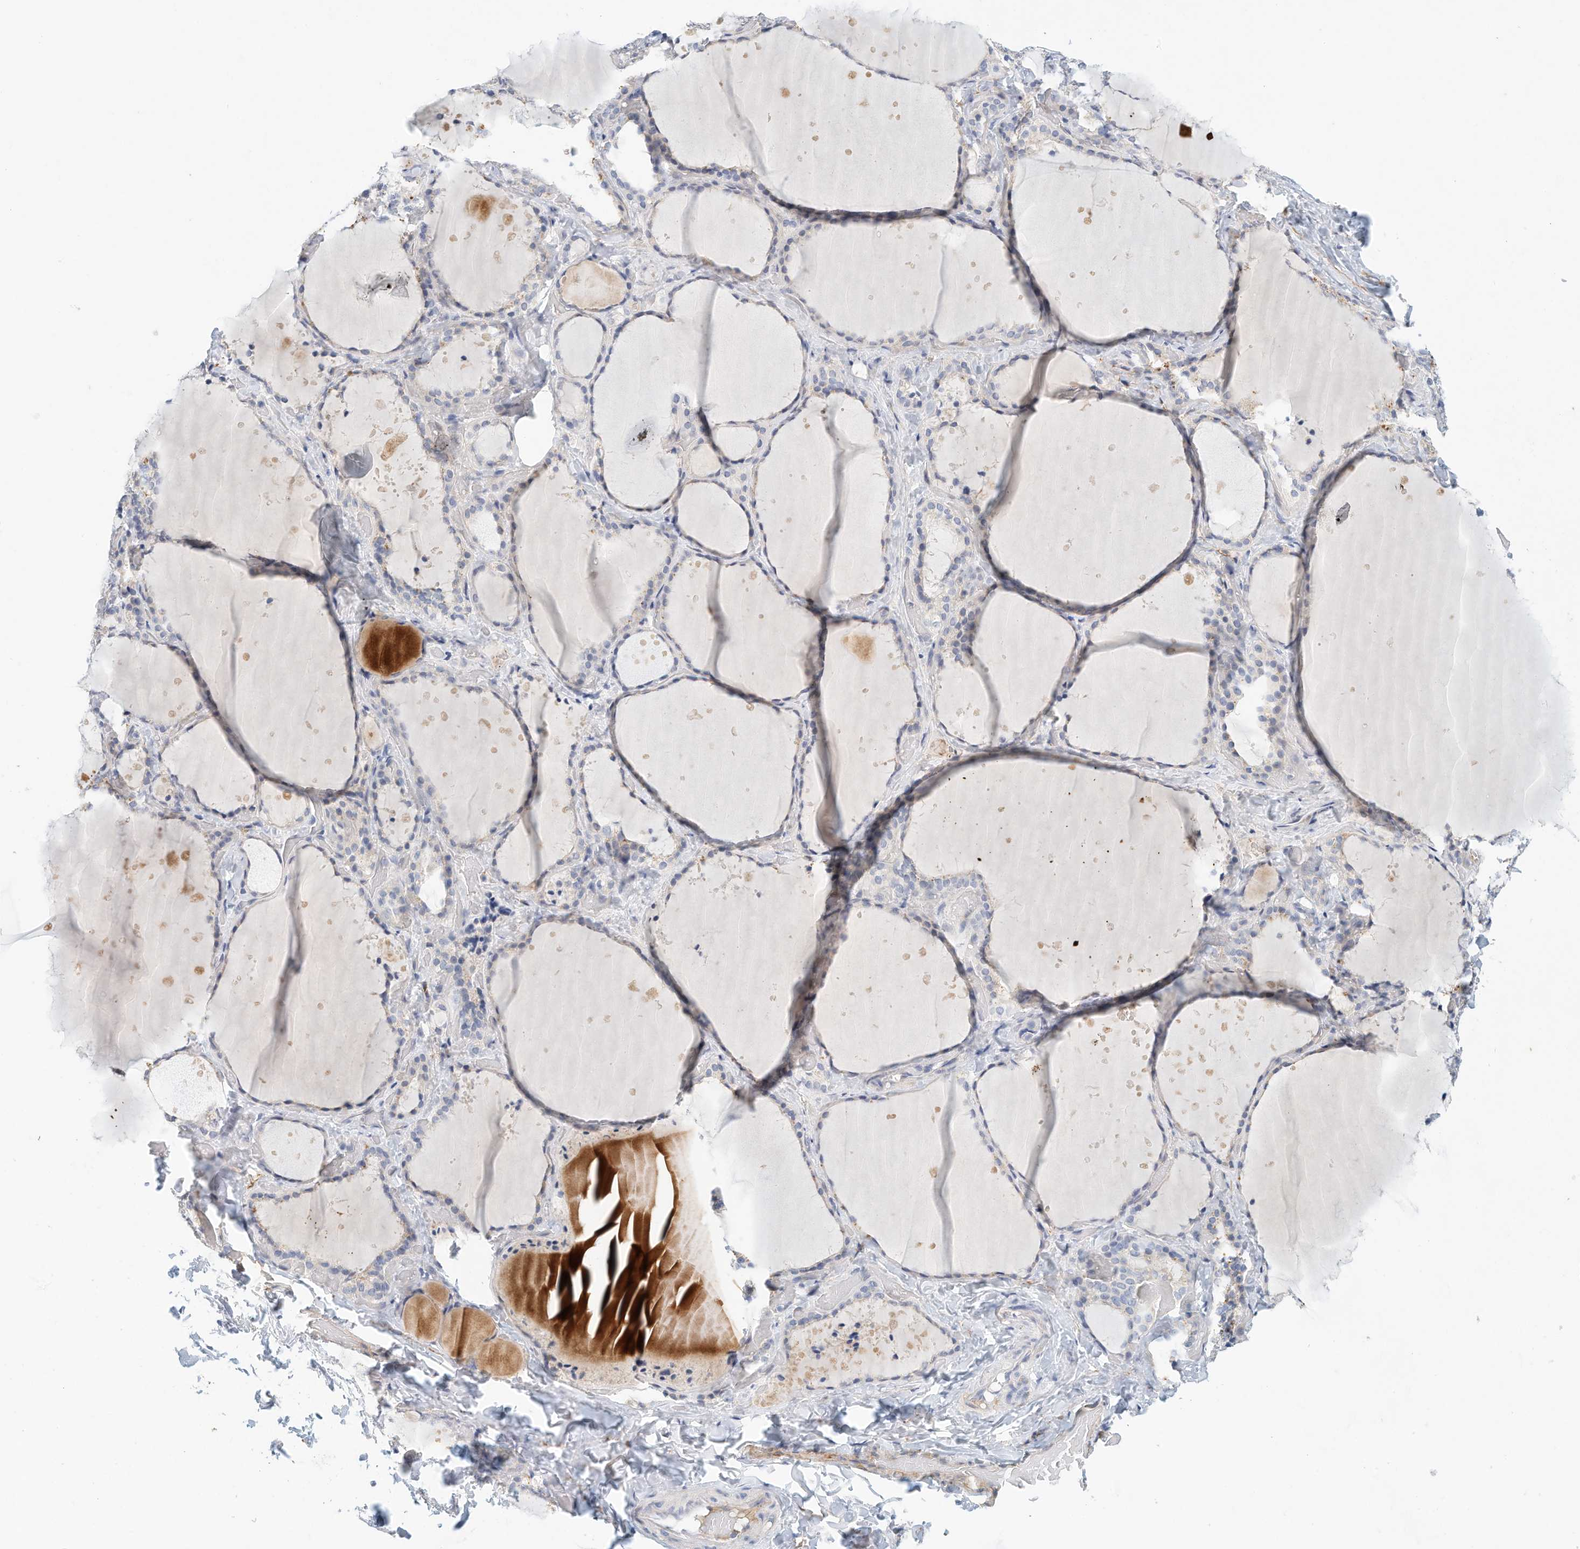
{"staining": {"intensity": "weak", "quantity": "<25%", "location": "cytoplasmic/membranous"}, "tissue": "thyroid gland", "cell_type": "Glandular cells", "image_type": "normal", "snomed": [{"axis": "morphology", "description": "Normal tissue, NOS"}, {"axis": "topography", "description": "Thyroid gland"}], "caption": "Immunohistochemical staining of benign human thyroid gland exhibits no significant positivity in glandular cells.", "gene": "ARHGAP28", "patient": {"sex": "female", "age": 44}}